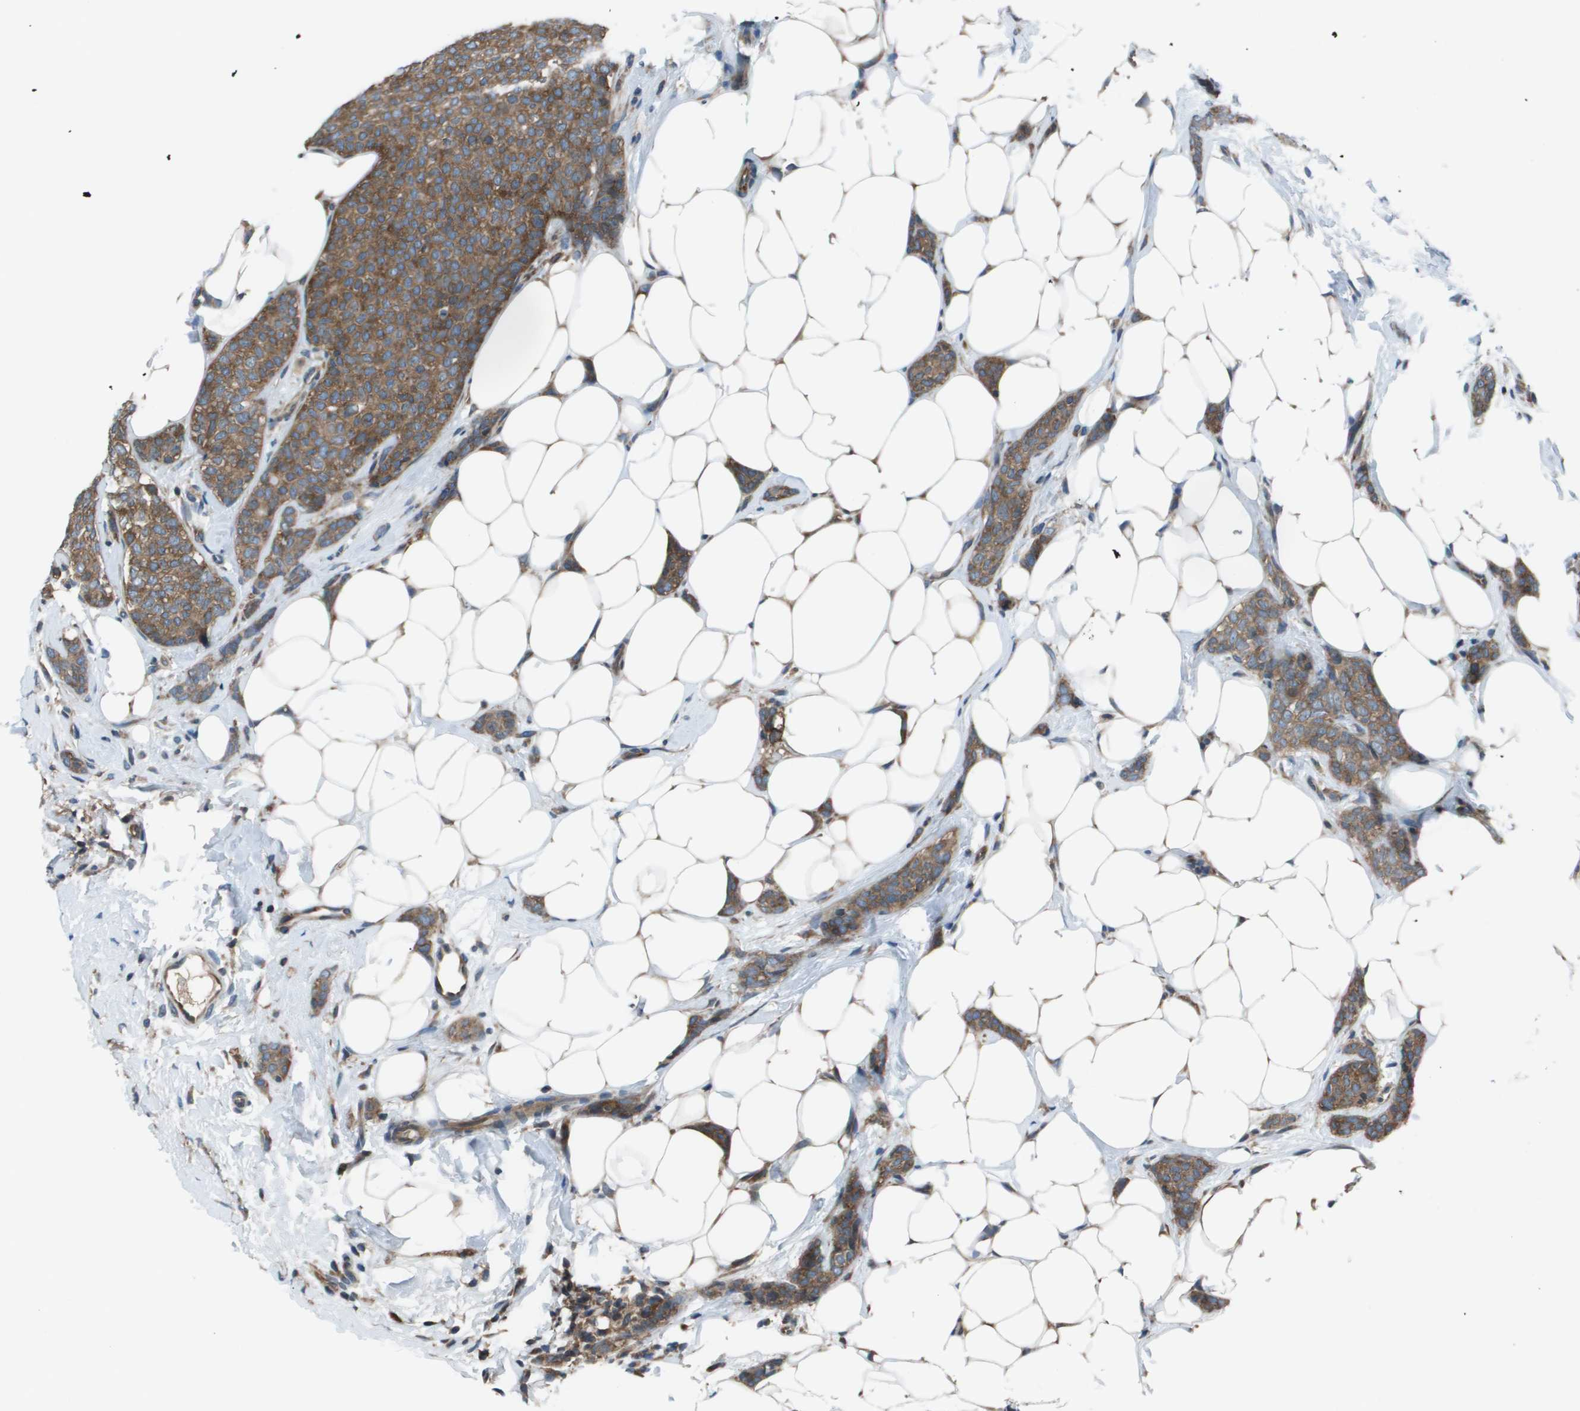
{"staining": {"intensity": "moderate", "quantity": ">75%", "location": "cytoplasmic/membranous"}, "tissue": "breast cancer", "cell_type": "Tumor cells", "image_type": "cancer", "snomed": [{"axis": "morphology", "description": "Lobular carcinoma"}, {"axis": "topography", "description": "Skin"}, {"axis": "topography", "description": "Breast"}], "caption": "Human lobular carcinoma (breast) stained with a brown dye shows moderate cytoplasmic/membranous positive expression in approximately >75% of tumor cells.", "gene": "EIF3B", "patient": {"sex": "female", "age": 46}}